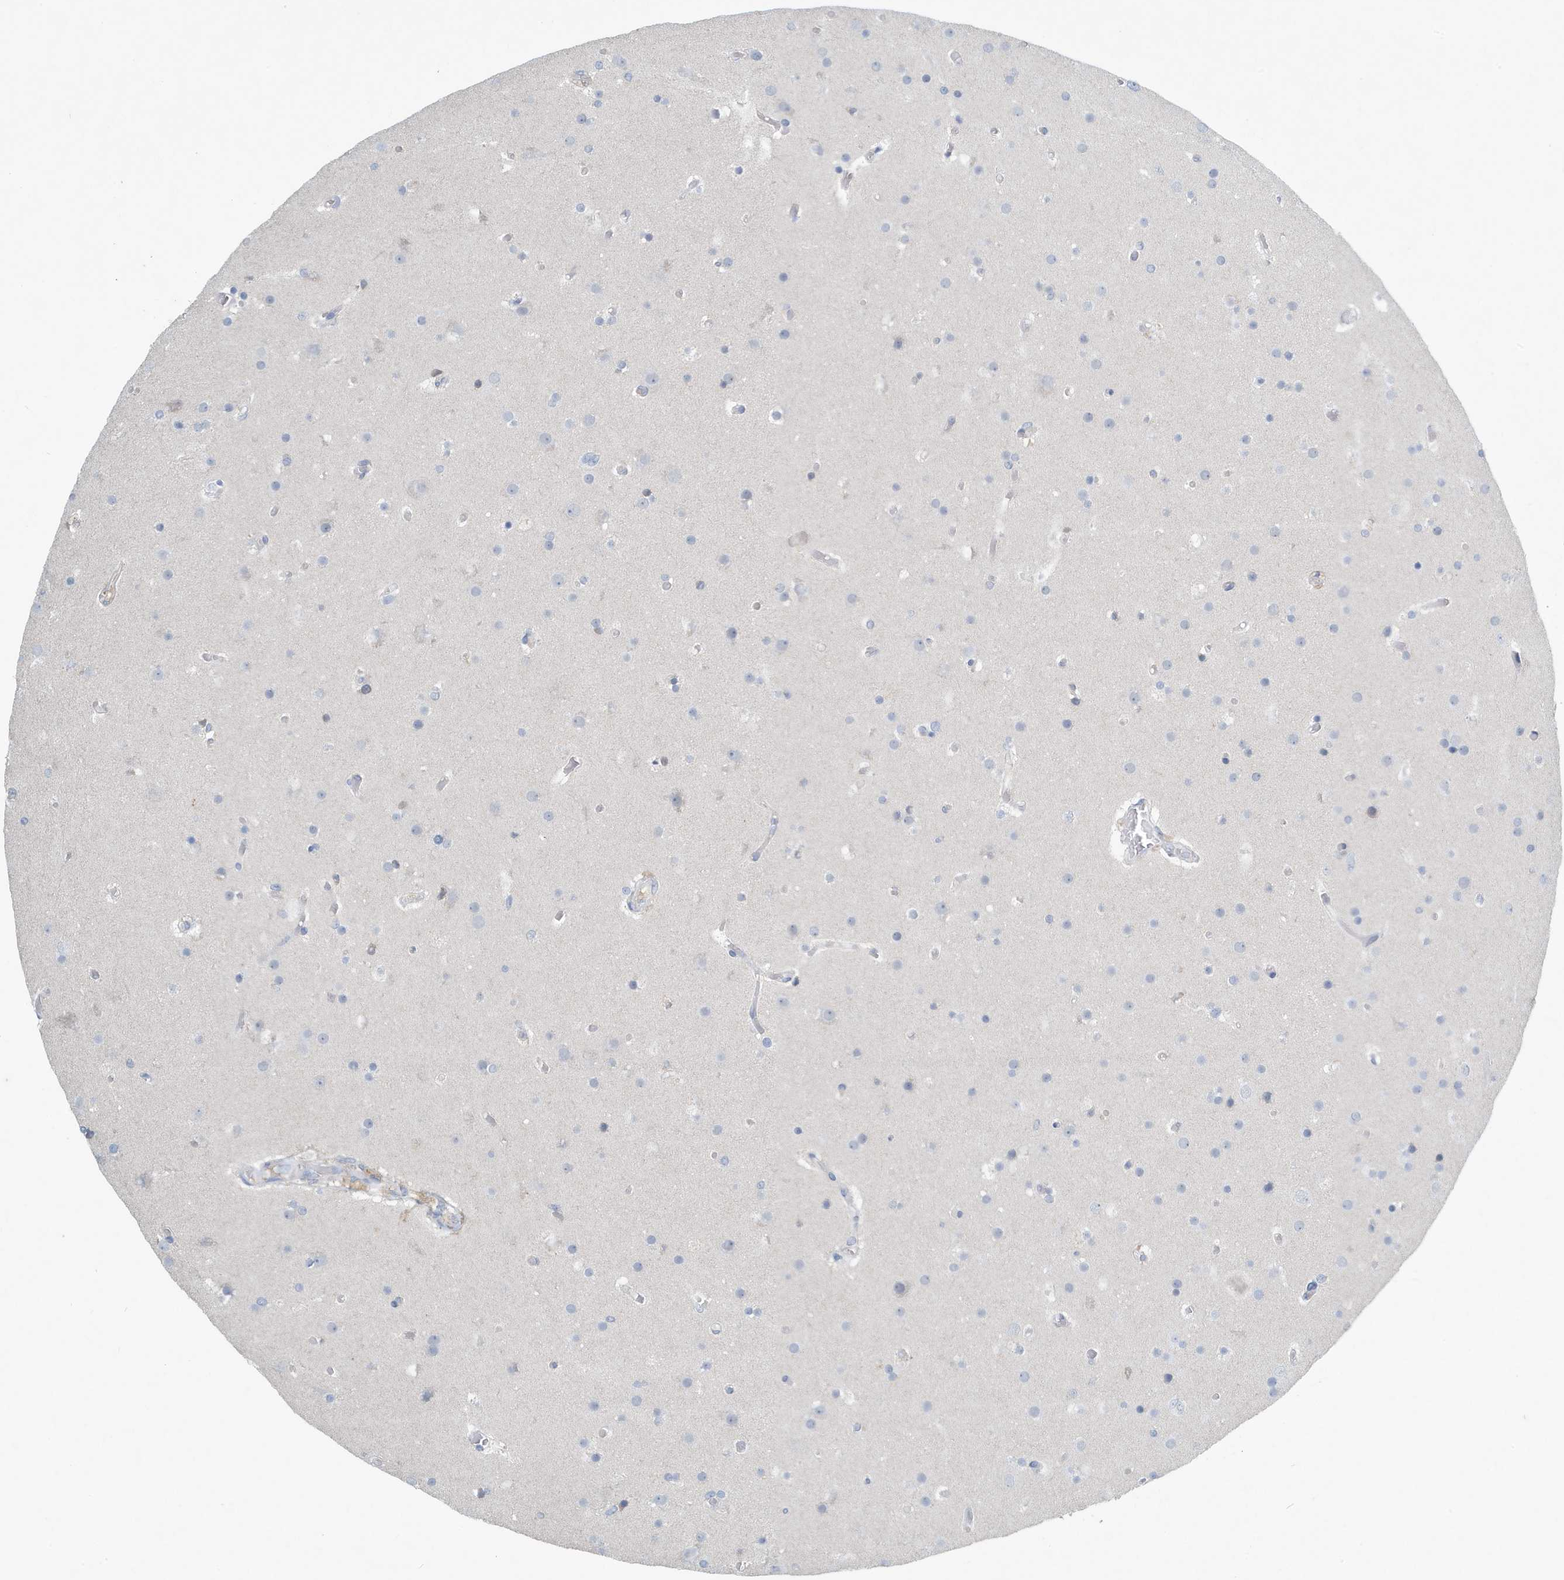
{"staining": {"intensity": "negative", "quantity": "none", "location": "none"}, "tissue": "glioma", "cell_type": "Tumor cells", "image_type": "cancer", "snomed": [{"axis": "morphology", "description": "Glioma, malignant, High grade"}, {"axis": "topography", "description": "Cerebral cortex"}], "caption": "Tumor cells are negative for brown protein staining in glioma.", "gene": "UGT2B4", "patient": {"sex": "female", "age": 36}}